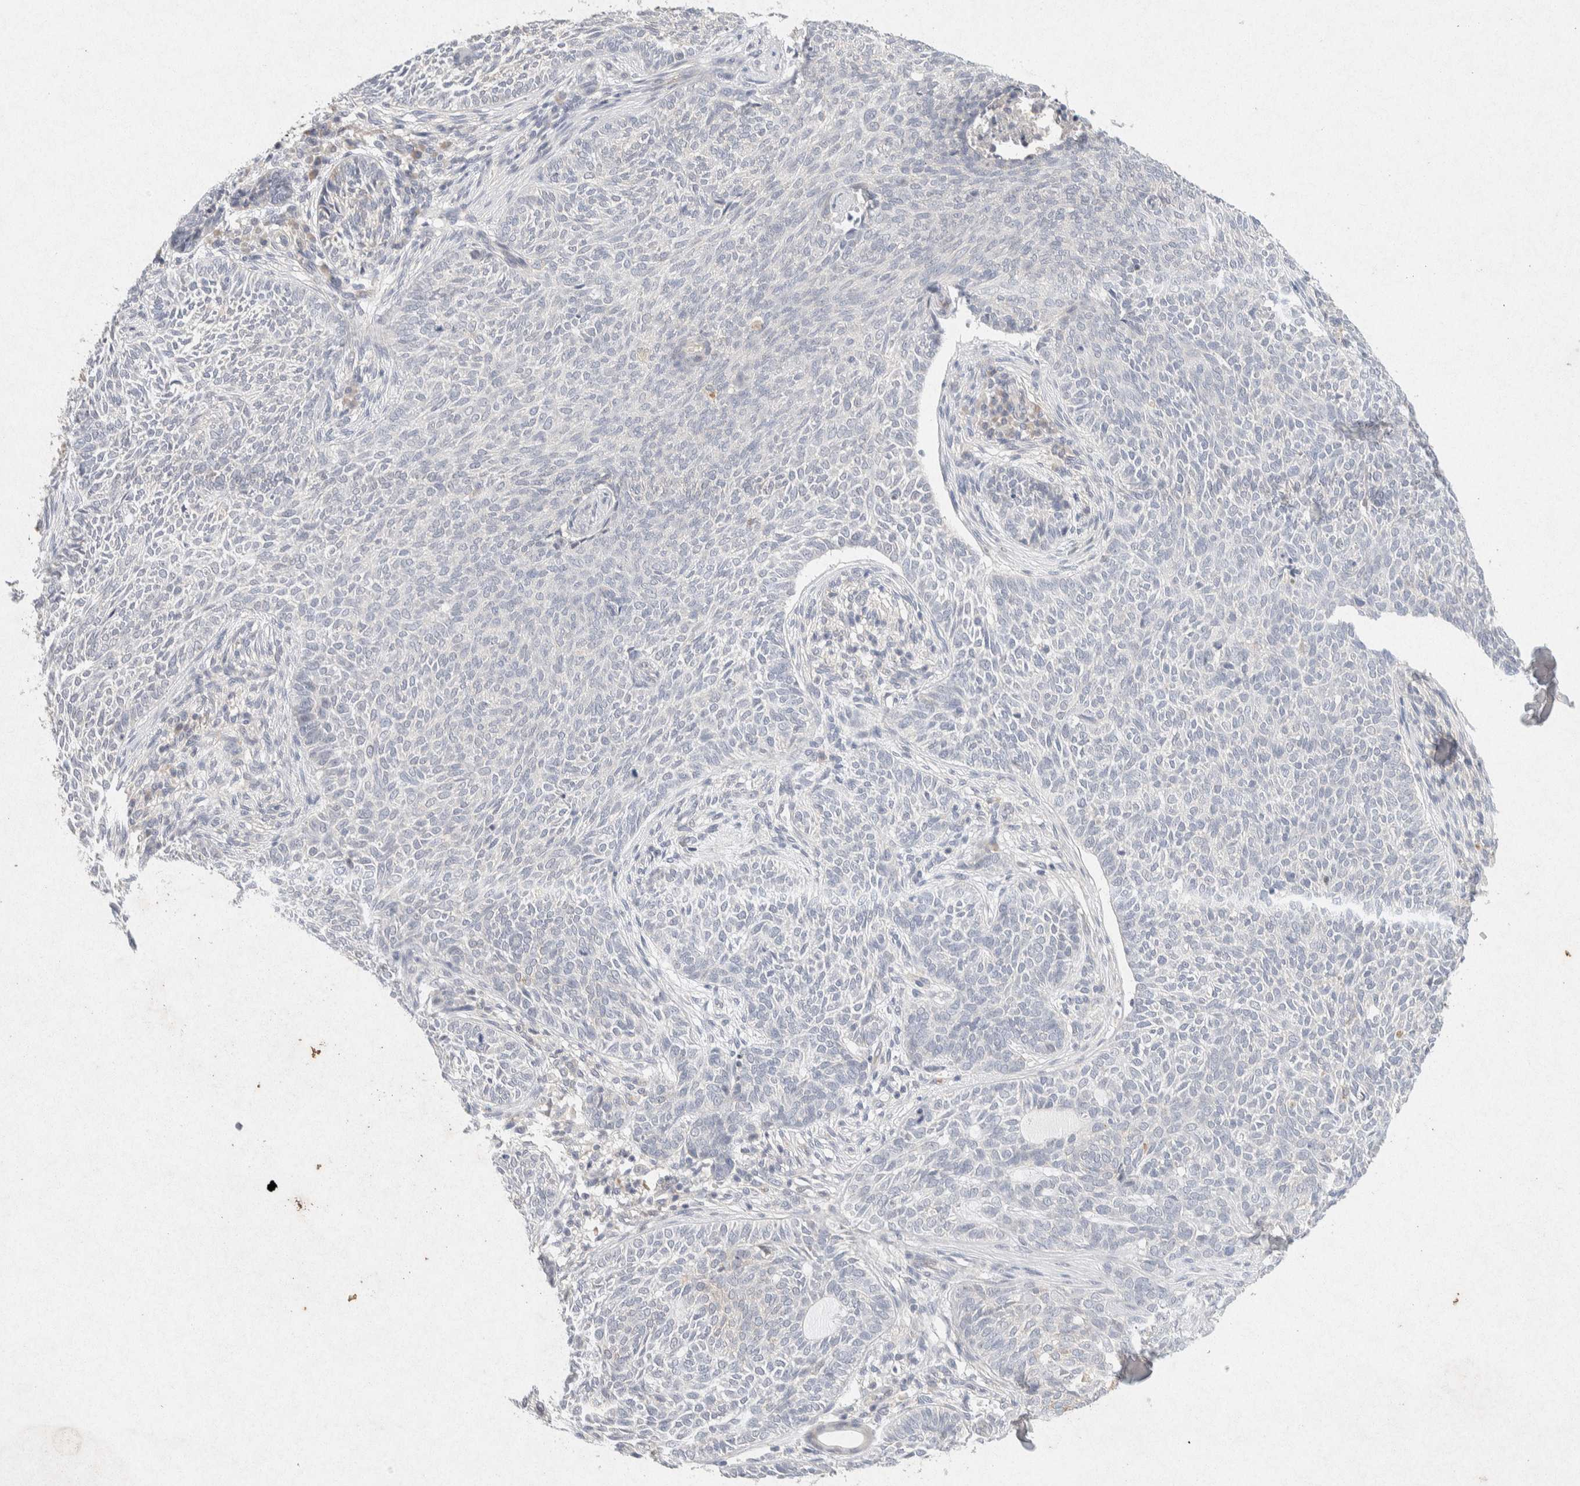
{"staining": {"intensity": "negative", "quantity": "none", "location": "none"}, "tissue": "skin cancer", "cell_type": "Tumor cells", "image_type": "cancer", "snomed": [{"axis": "morphology", "description": "Basal cell carcinoma"}, {"axis": "topography", "description": "Skin"}], "caption": "Skin cancer (basal cell carcinoma) was stained to show a protein in brown. There is no significant staining in tumor cells.", "gene": "GNAI1", "patient": {"sex": "male", "age": 87}}